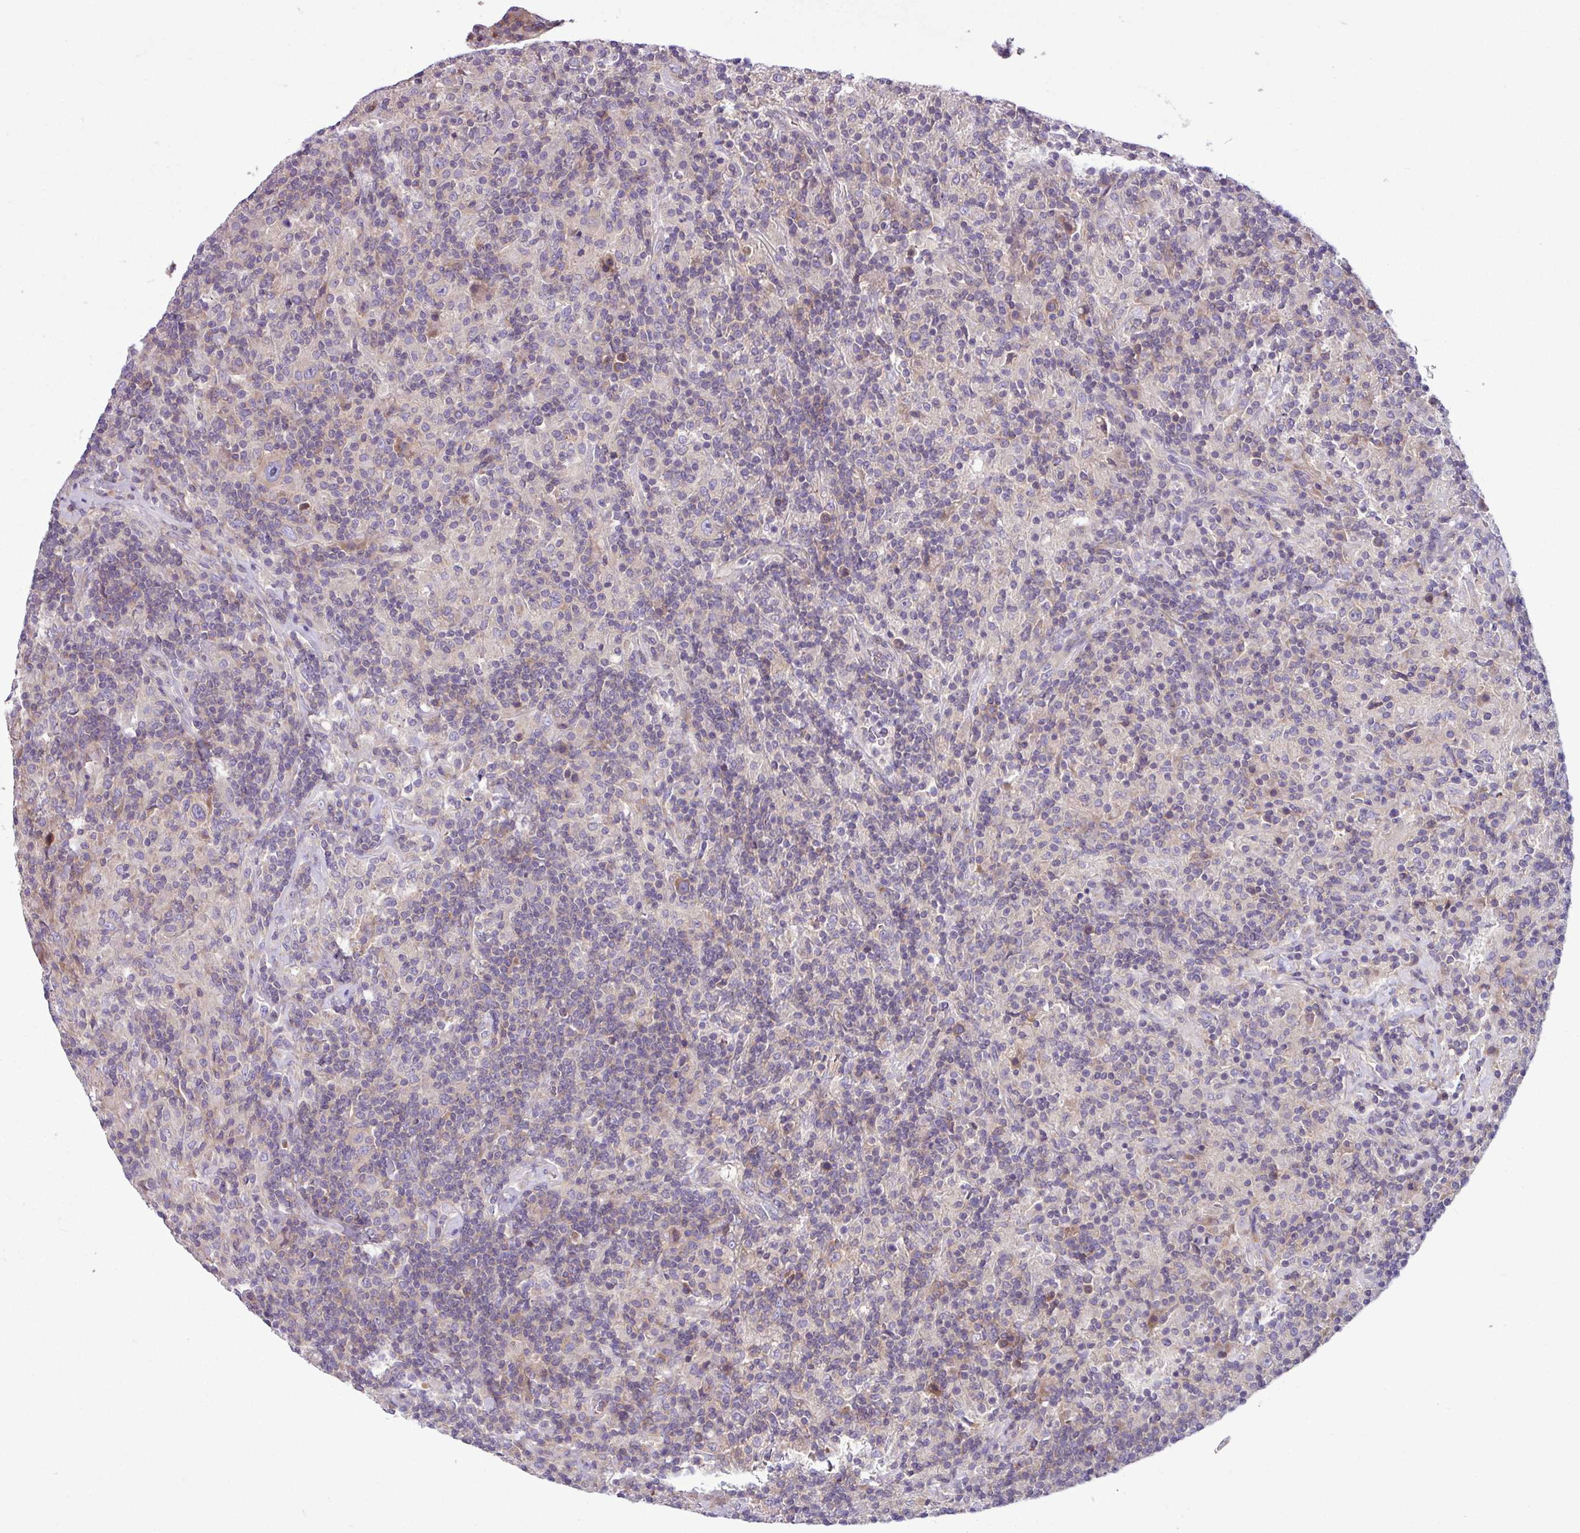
{"staining": {"intensity": "moderate", "quantity": "<25%", "location": "cytoplasmic/membranous"}, "tissue": "lymphoma", "cell_type": "Tumor cells", "image_type": "cancer", "snomed": [{"axis": "morphology", "description": "Hodgkin's disease, NOS"}, {"axis": "topography", "description": "Lymph node"}], "caption": "Immunohistochemical staining of human Hodgkin's disease exhibits moderate cytoplasmic/membranous protein expression in about <25% of tumor cells.", "gene": "MROH2A", "patient": {"sex": "male", "age": 70}}